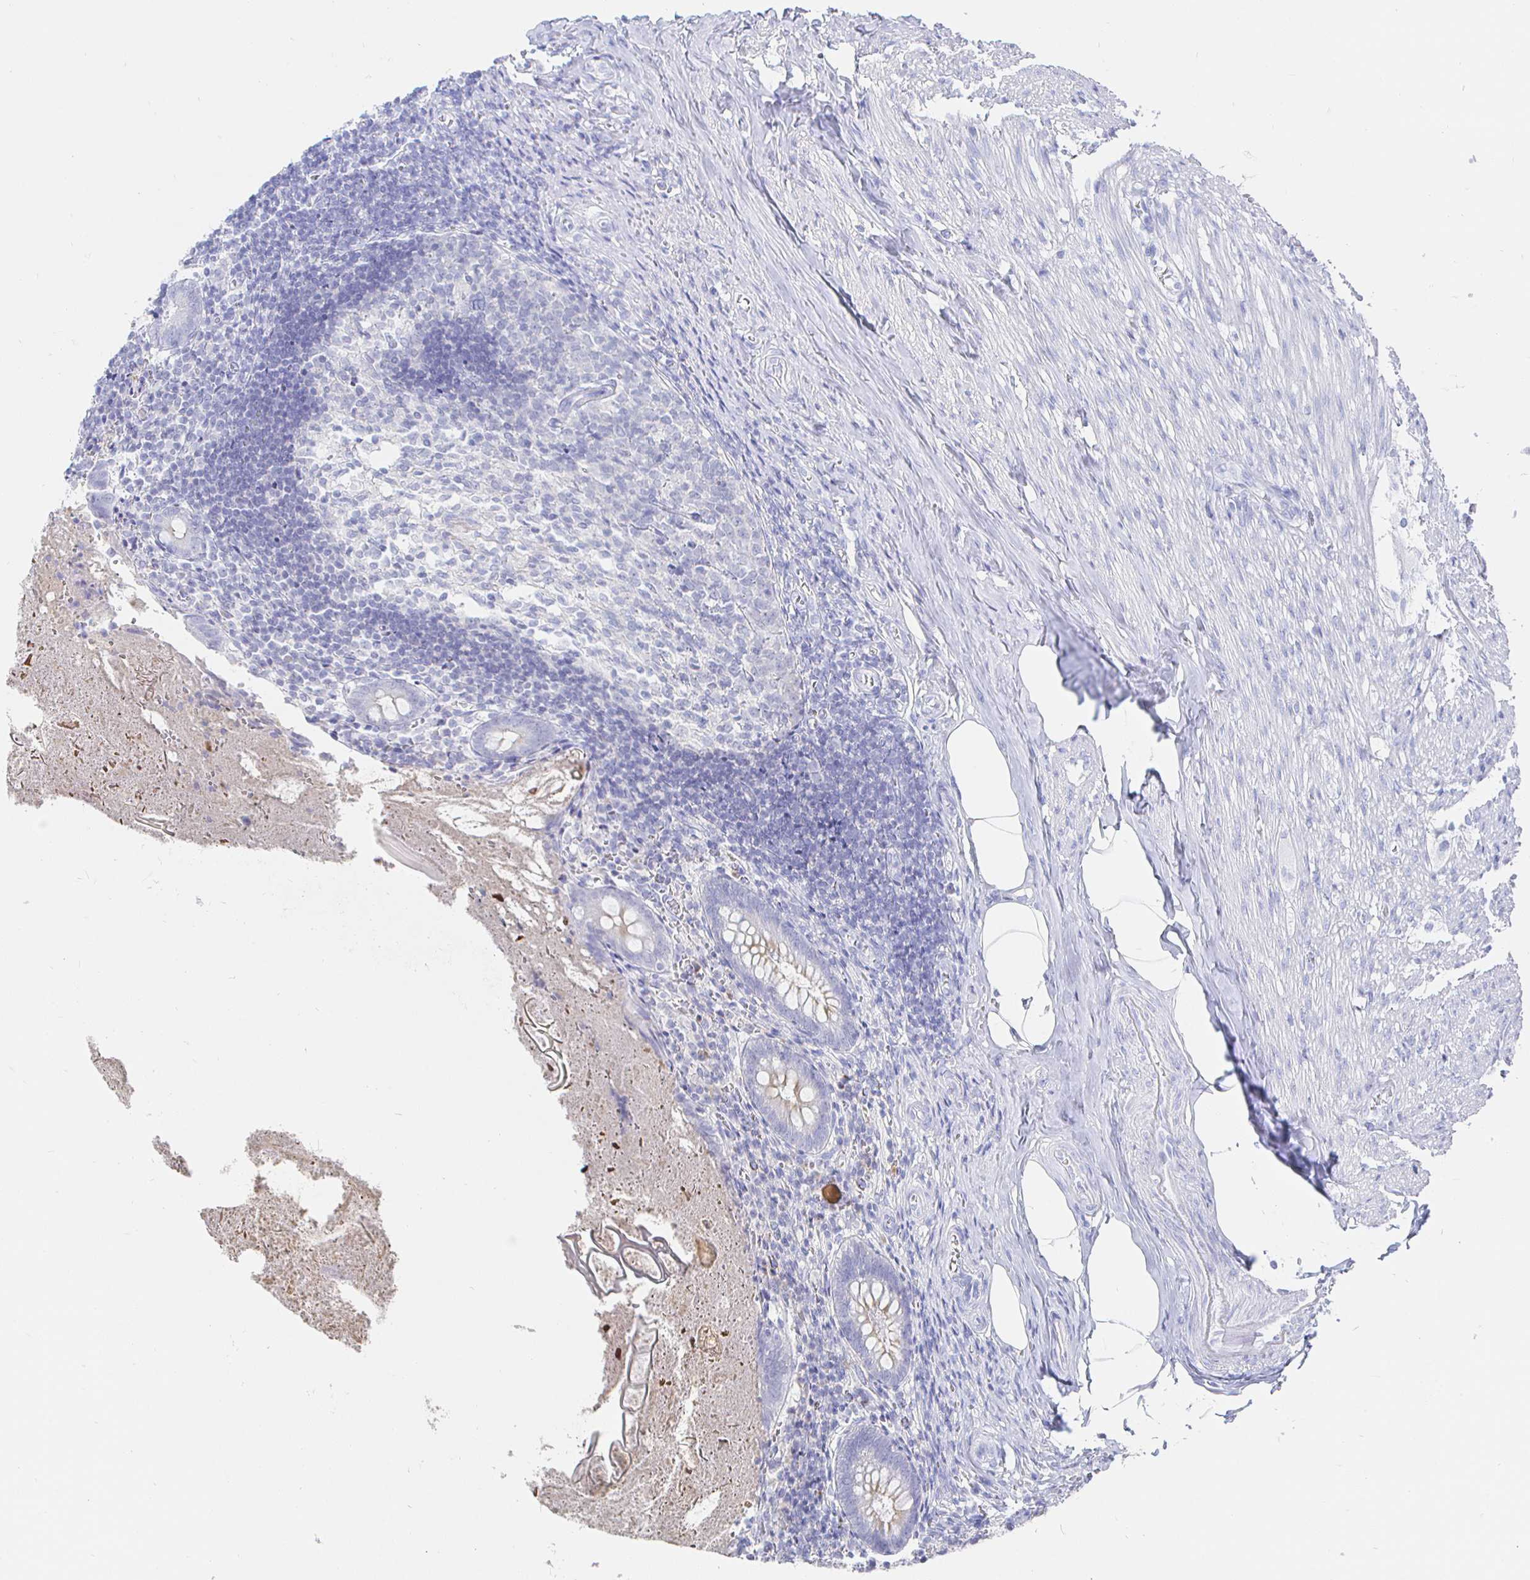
{"staining": {"intensity": "weak", "quantity": "<25%", "location": "cytoplasmic/membranous"}, "tissue": "appendix", "cell_type": "Glandular cells", "image_type": "normal", "snomed": [{"axis": "morphology", "description": "Normal tissue, NOS"}, {"axis": "topography", "description": "Appendix"}], "caption": "DAB (3,3'-diaminobenzidine) immunohistochemical staining of unremarkable human appendix demonstrates no significant expression in glandular cells. Nuclei are stained in blue.", "gene": "LRRC23", "patient": {"sex": "female", "age": 17}}